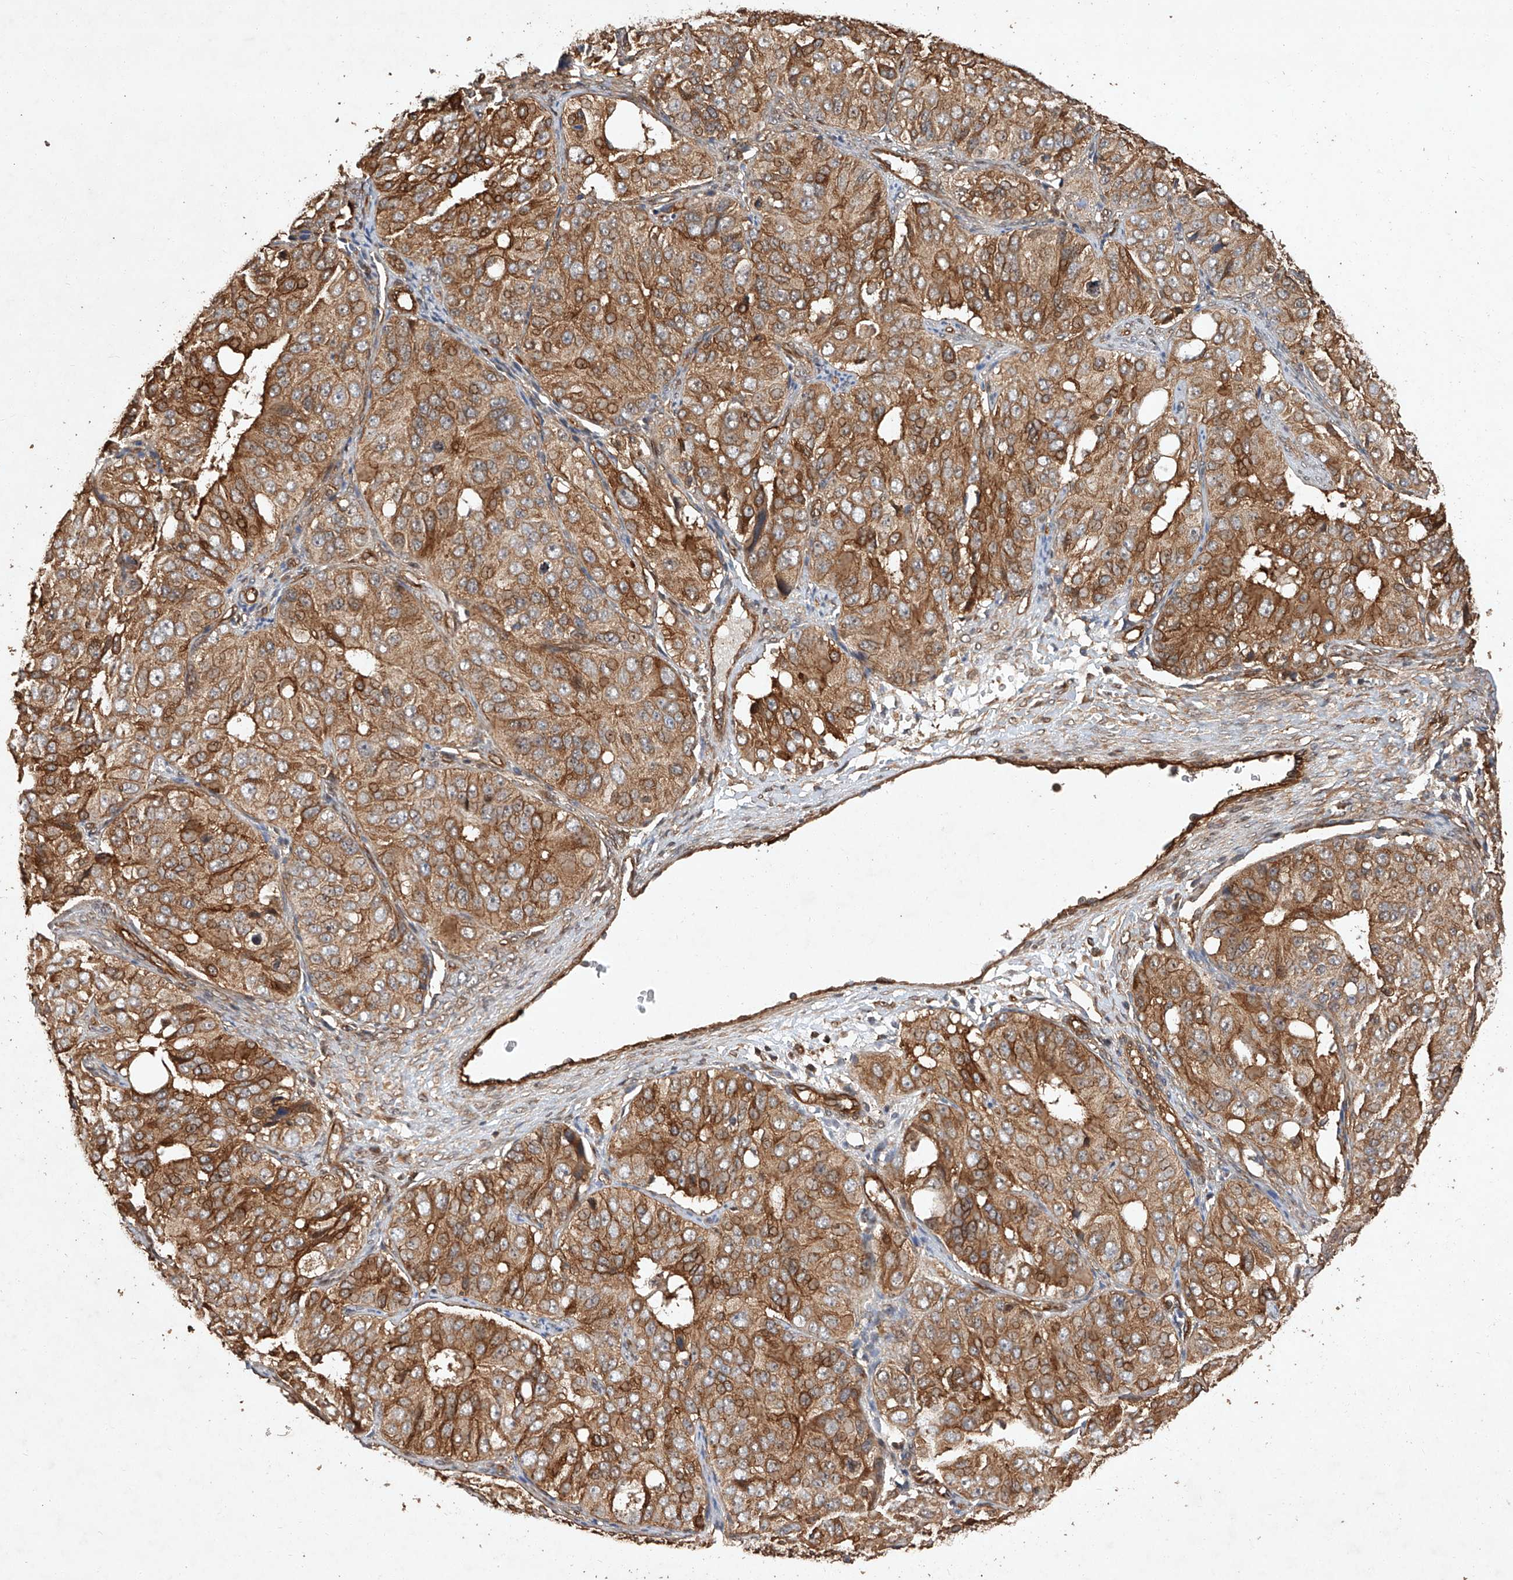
{"staining": {"intensity": "moderate", "quantity": ">75%", "location": "cytoplasmic/membranous"}, "tissue": "ovarian cancer", "cell_type": "Tumor cells", "image_type": "cancer", "snomed": [{"axis": "morphology", "description": "Carcinoma, endometroid"}, {"axis": "topography", "description": "Ovary"}], "caption": "The histopathology image exhibits staining of ovarian cancer (endometroid carcinoma), revealing moderate cytoplasmic/membranous protein staining (brown color) within tumor cells.", "gene": "GHDC", "patient": {"sex": "female", "age": 51}}